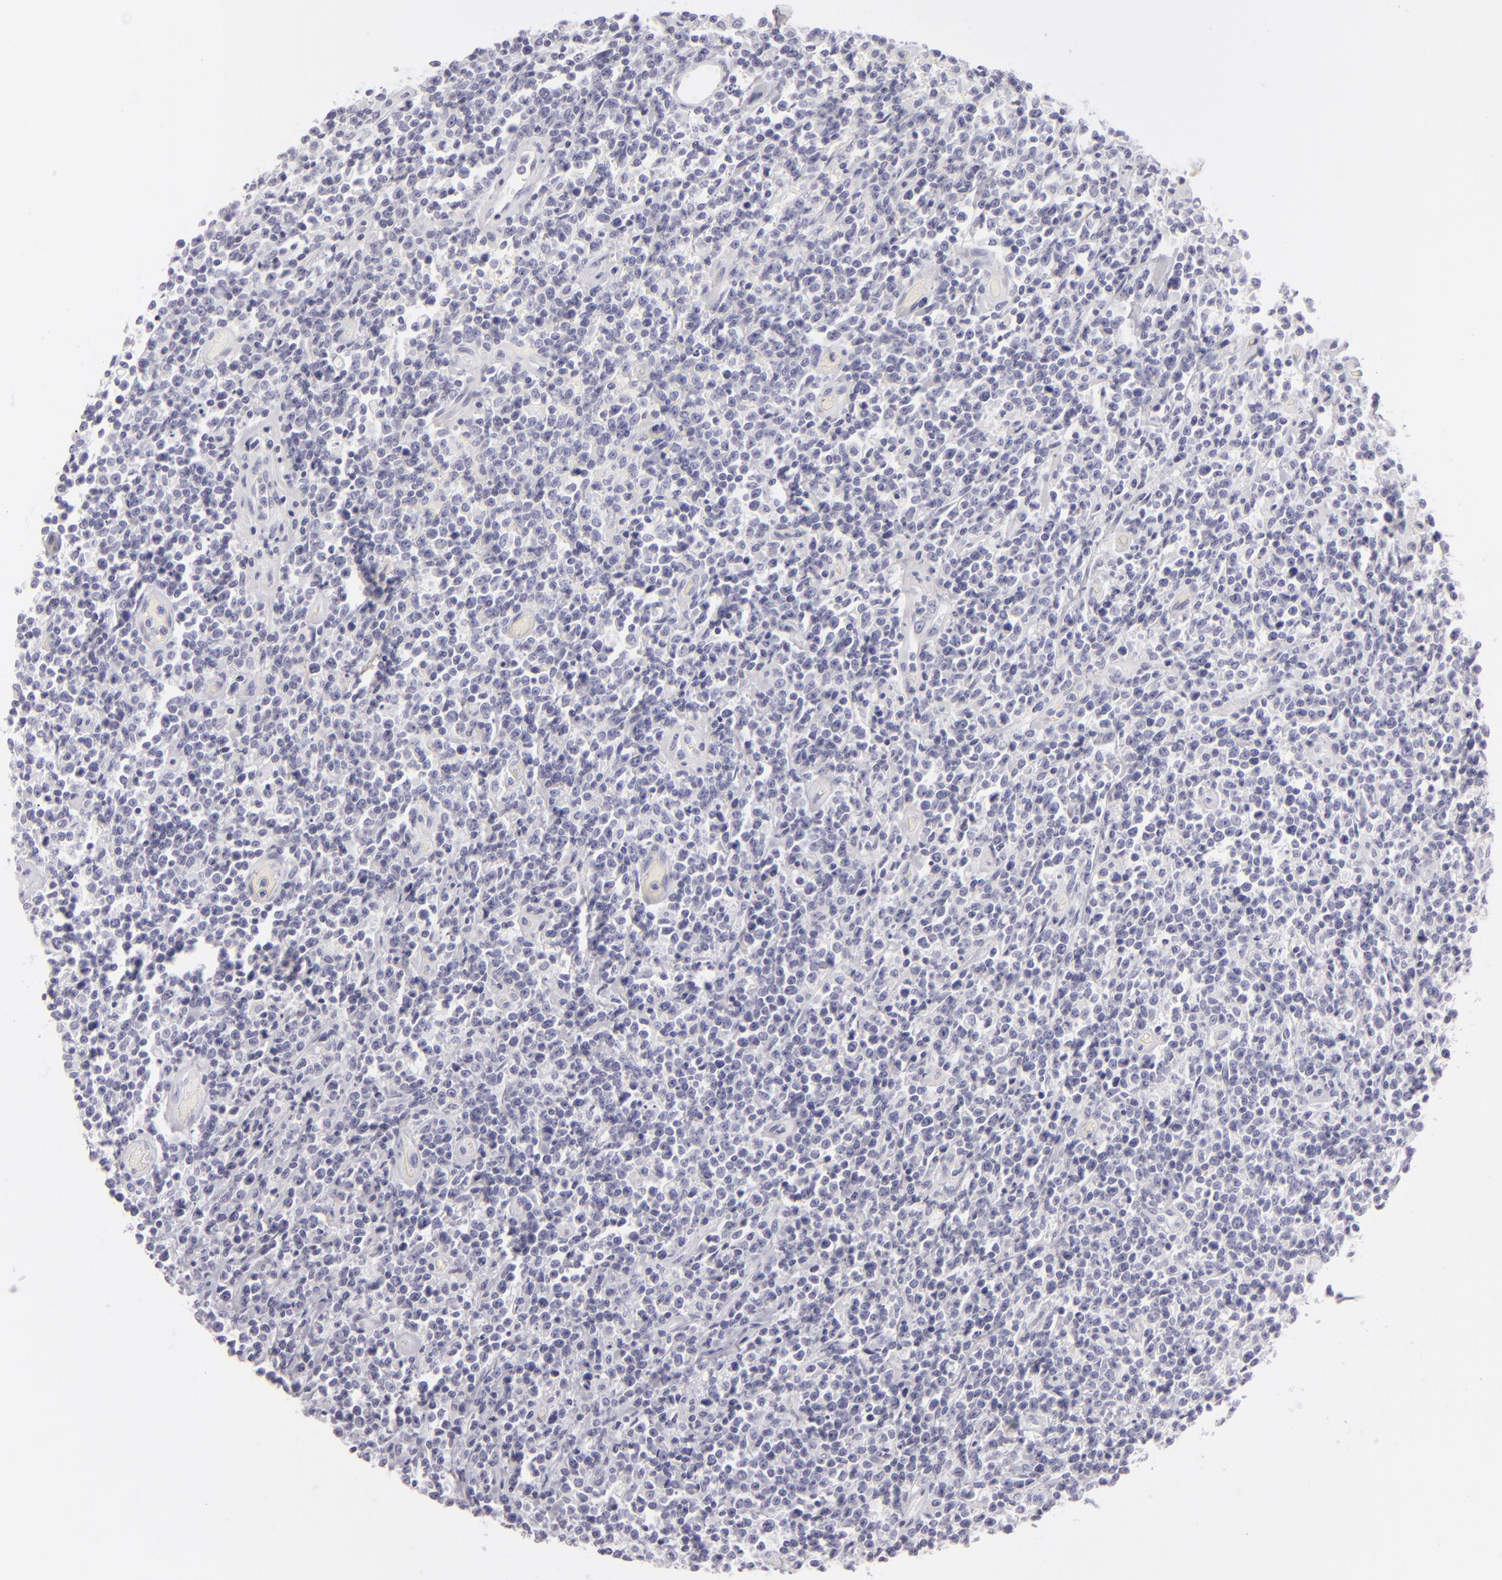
{"staining": {"intensity": "negative", "quantity": "none", "location": "none"}, "tissue": "lymphoma", "cell_type": "Tumor cells", "image_type": "cancer", "snomed": [{"axis": "morphology", "description": "Malignant lymphoma, non-Hodgkin's type, High grade"}, {"axis": "topography", "description": "Colon"}], "caption": "DAB immunohistochemical staining of human high-grade malignant lymphoma, non-Hodgkin's type exhibits no significant positivity in tumor cells.", "gene": "CDX2", "patient": {"sex": "male", "age": 82}}